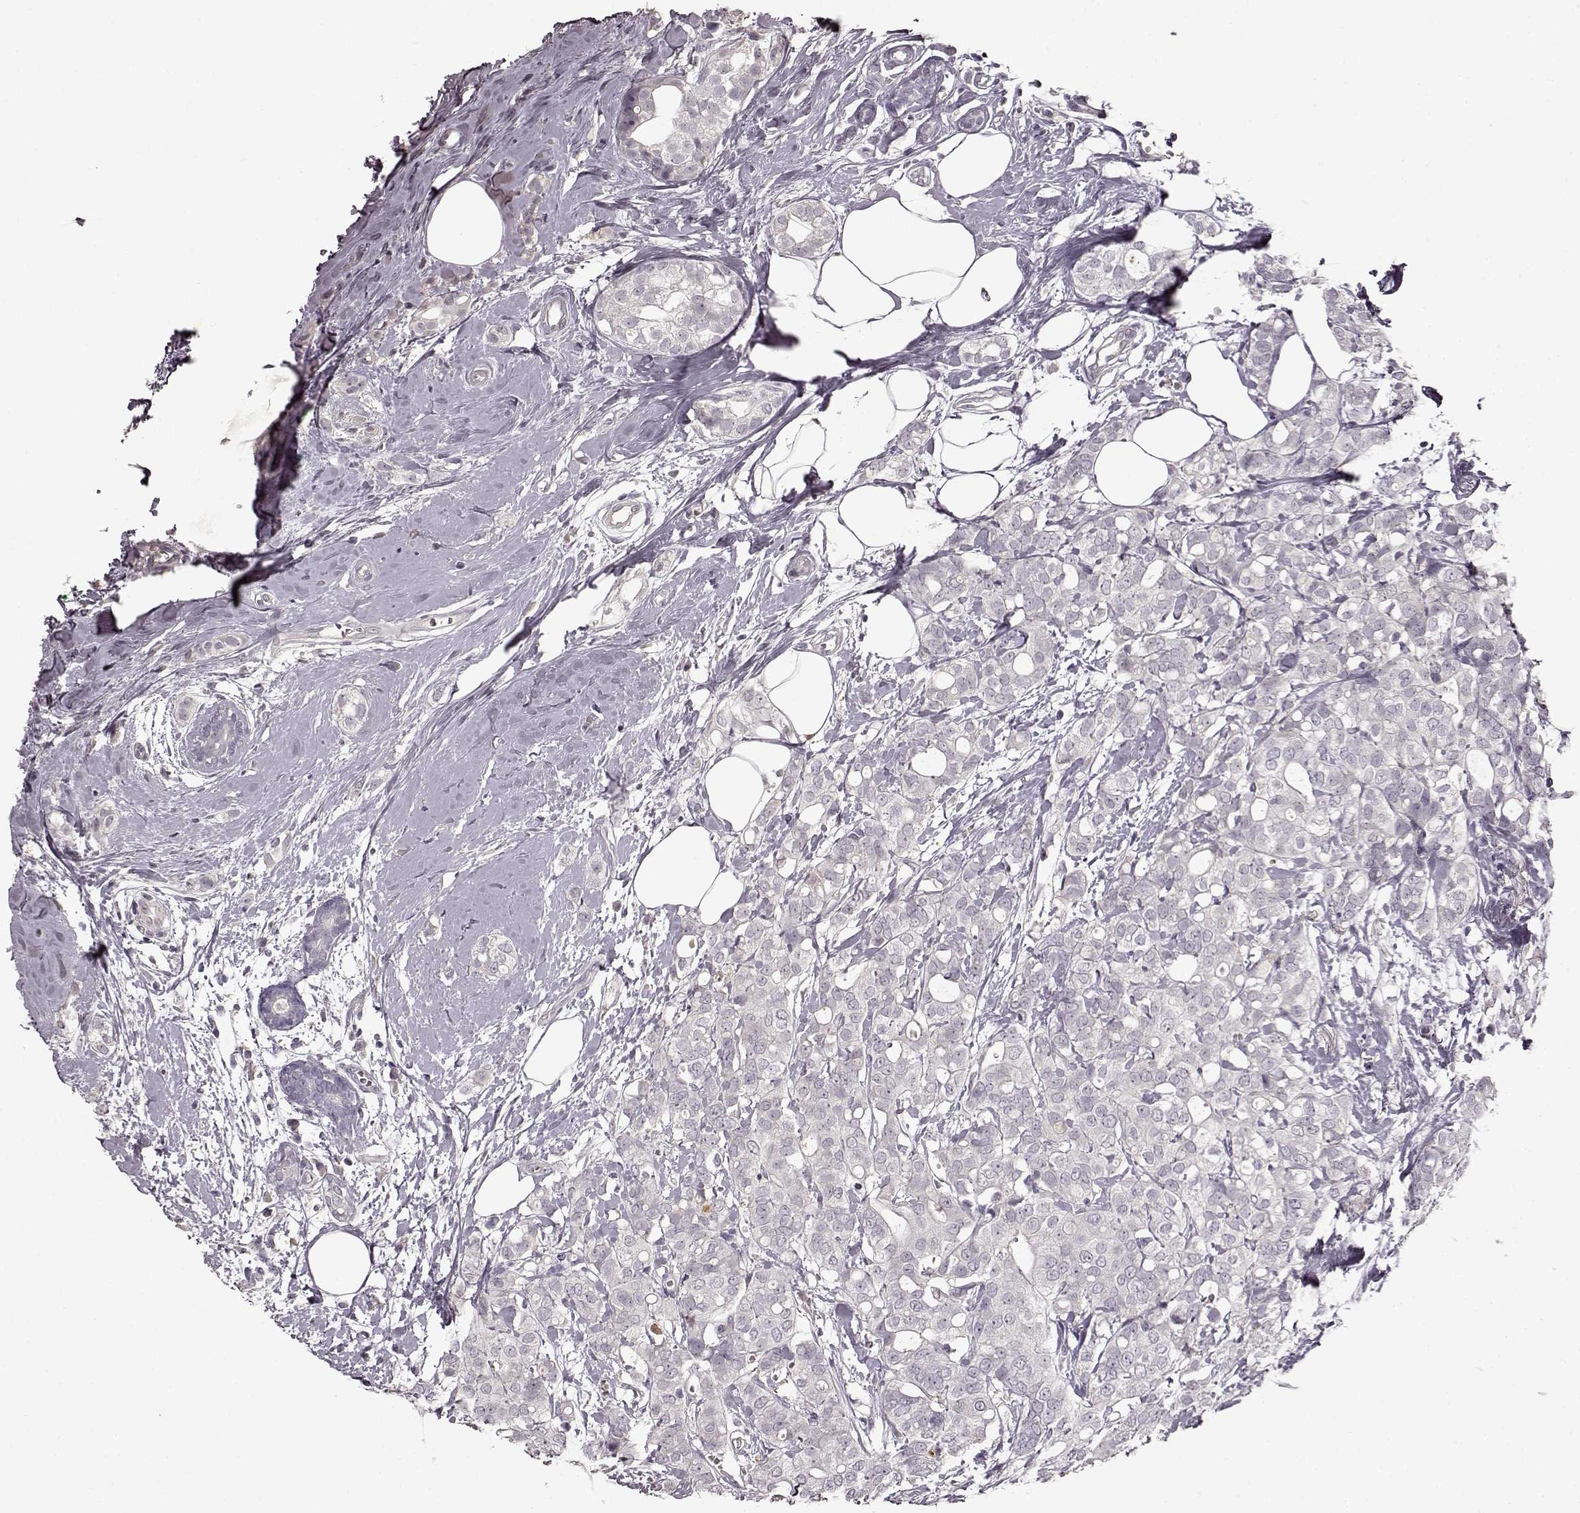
{"staining": {"intensity": "negative", "quantity": "none", "location": "none"}, "tissue": "breast cancer", "cell_type": "Tumor cells", "image_type": "cancer", "snomed": [{"axis": "morphology", "description": "Duct carcinoma"}, {"axis": "topography", "description": "Breast"}], "caption": "A high-resolution micrograph shows IHC staining of breast infiltrating ductal carcinoma, which exhibits no significant positivity in tumor cells.", "gene": "CNGA3", "patient": {"sex": "female", "age": 40}}